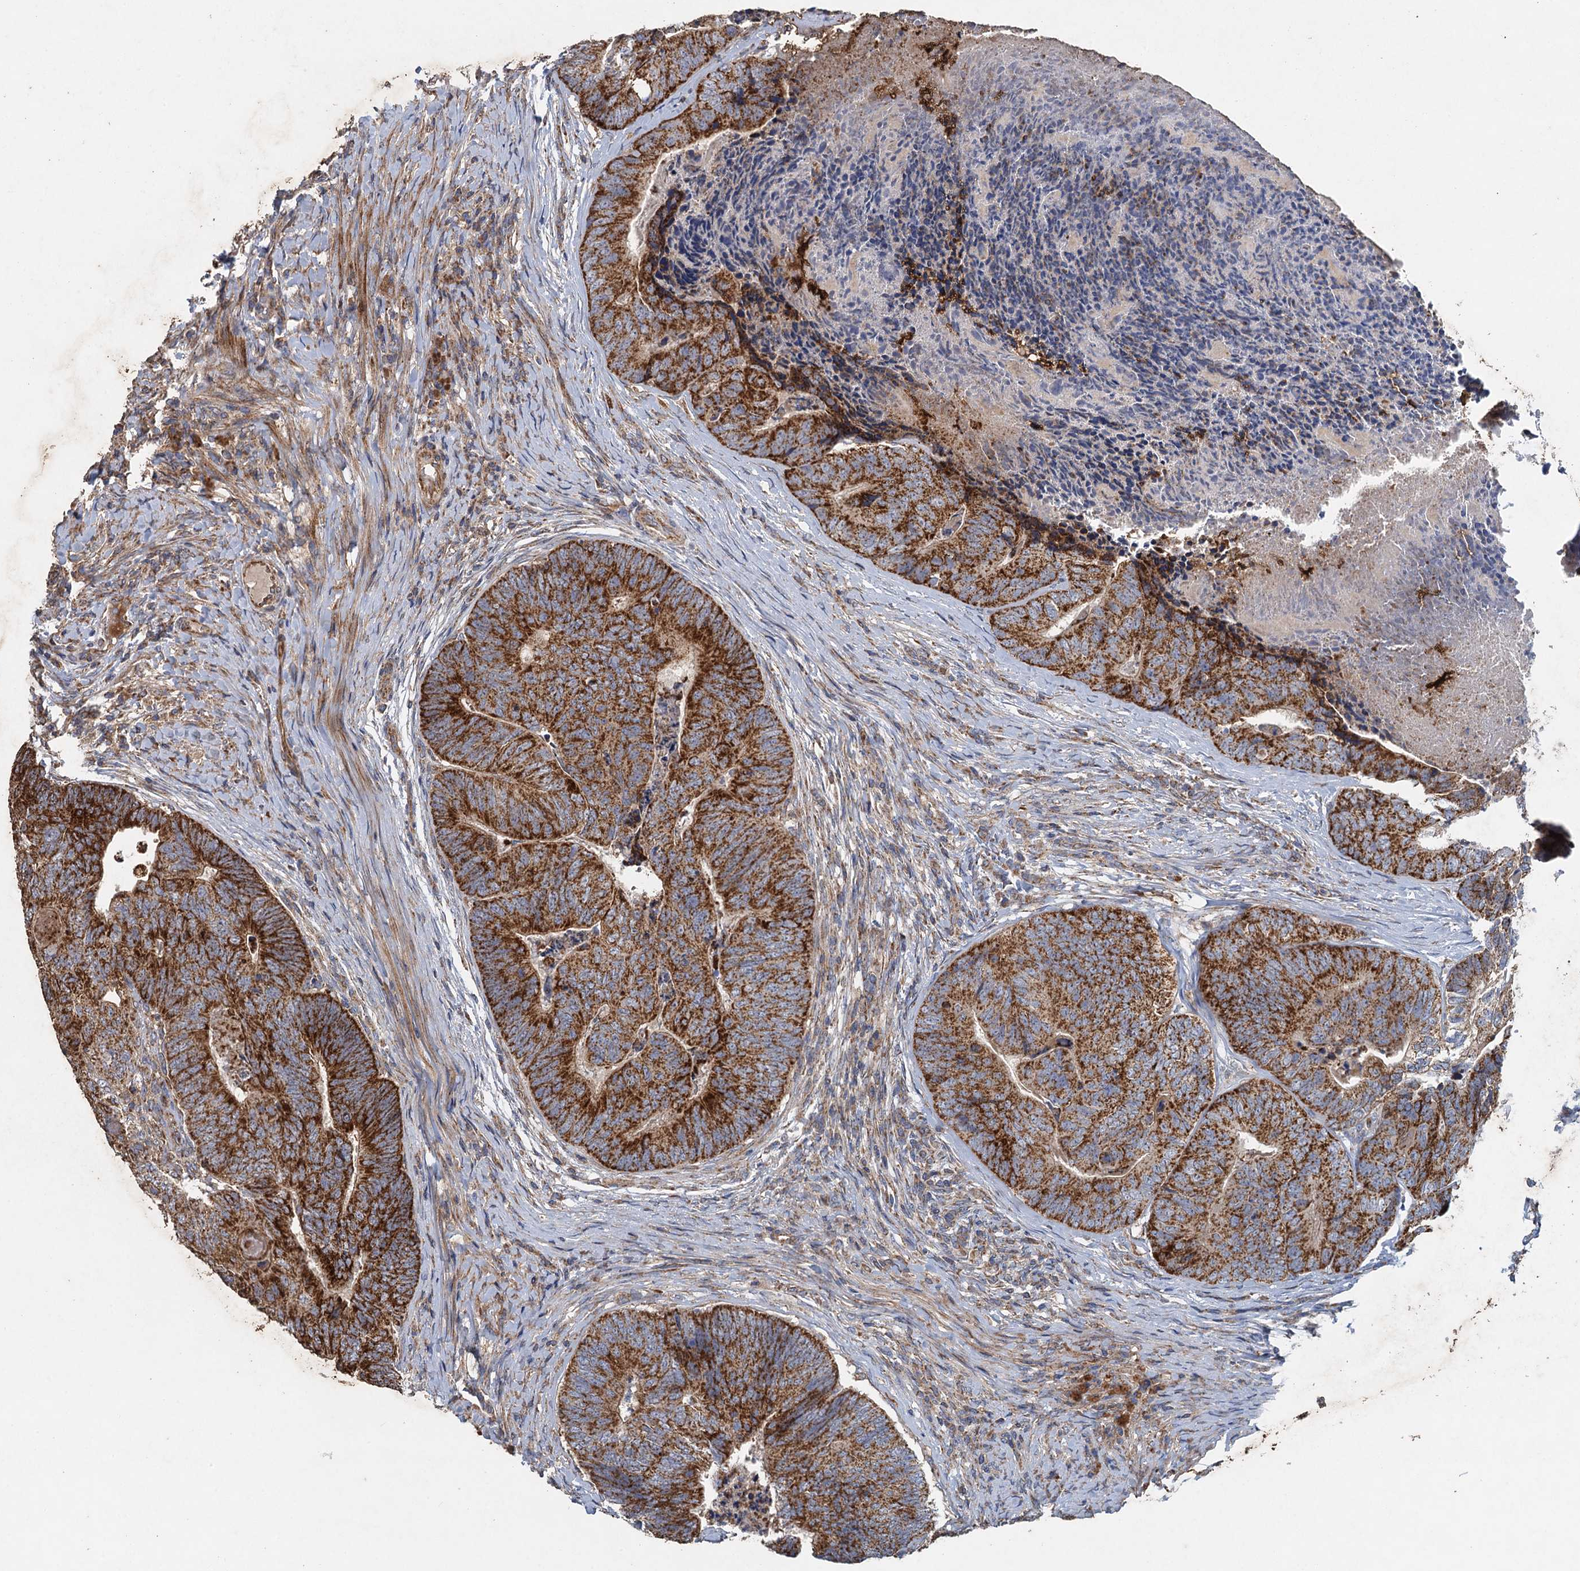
{"staining": {"intensity": "strong", "quantity": ">75%", "location": "cytoplasmic/membranous"}, "tissue": "colorectal cancer", "cell_type": "Tumor cells", "image_type": "cancer", "snomed": [{"axis": "morphology", "description": "Adenocarcinoma, NOS"}, {"axis": "topography", "description": "Colon"}], "caption": "Immunohistochemistry (IHC) photomicrograph of neoplastic tissue: adenocarcinoma (colorectal) stained using IHC demonstrates high levels of strong protein expression localized specifically in the cytoplasmic/membranous of tumor cells, appearing as a cytoplasmic/membranous brown color.", "gene": "BCS1L", "patient": {"sex": "female", "age": 67}}